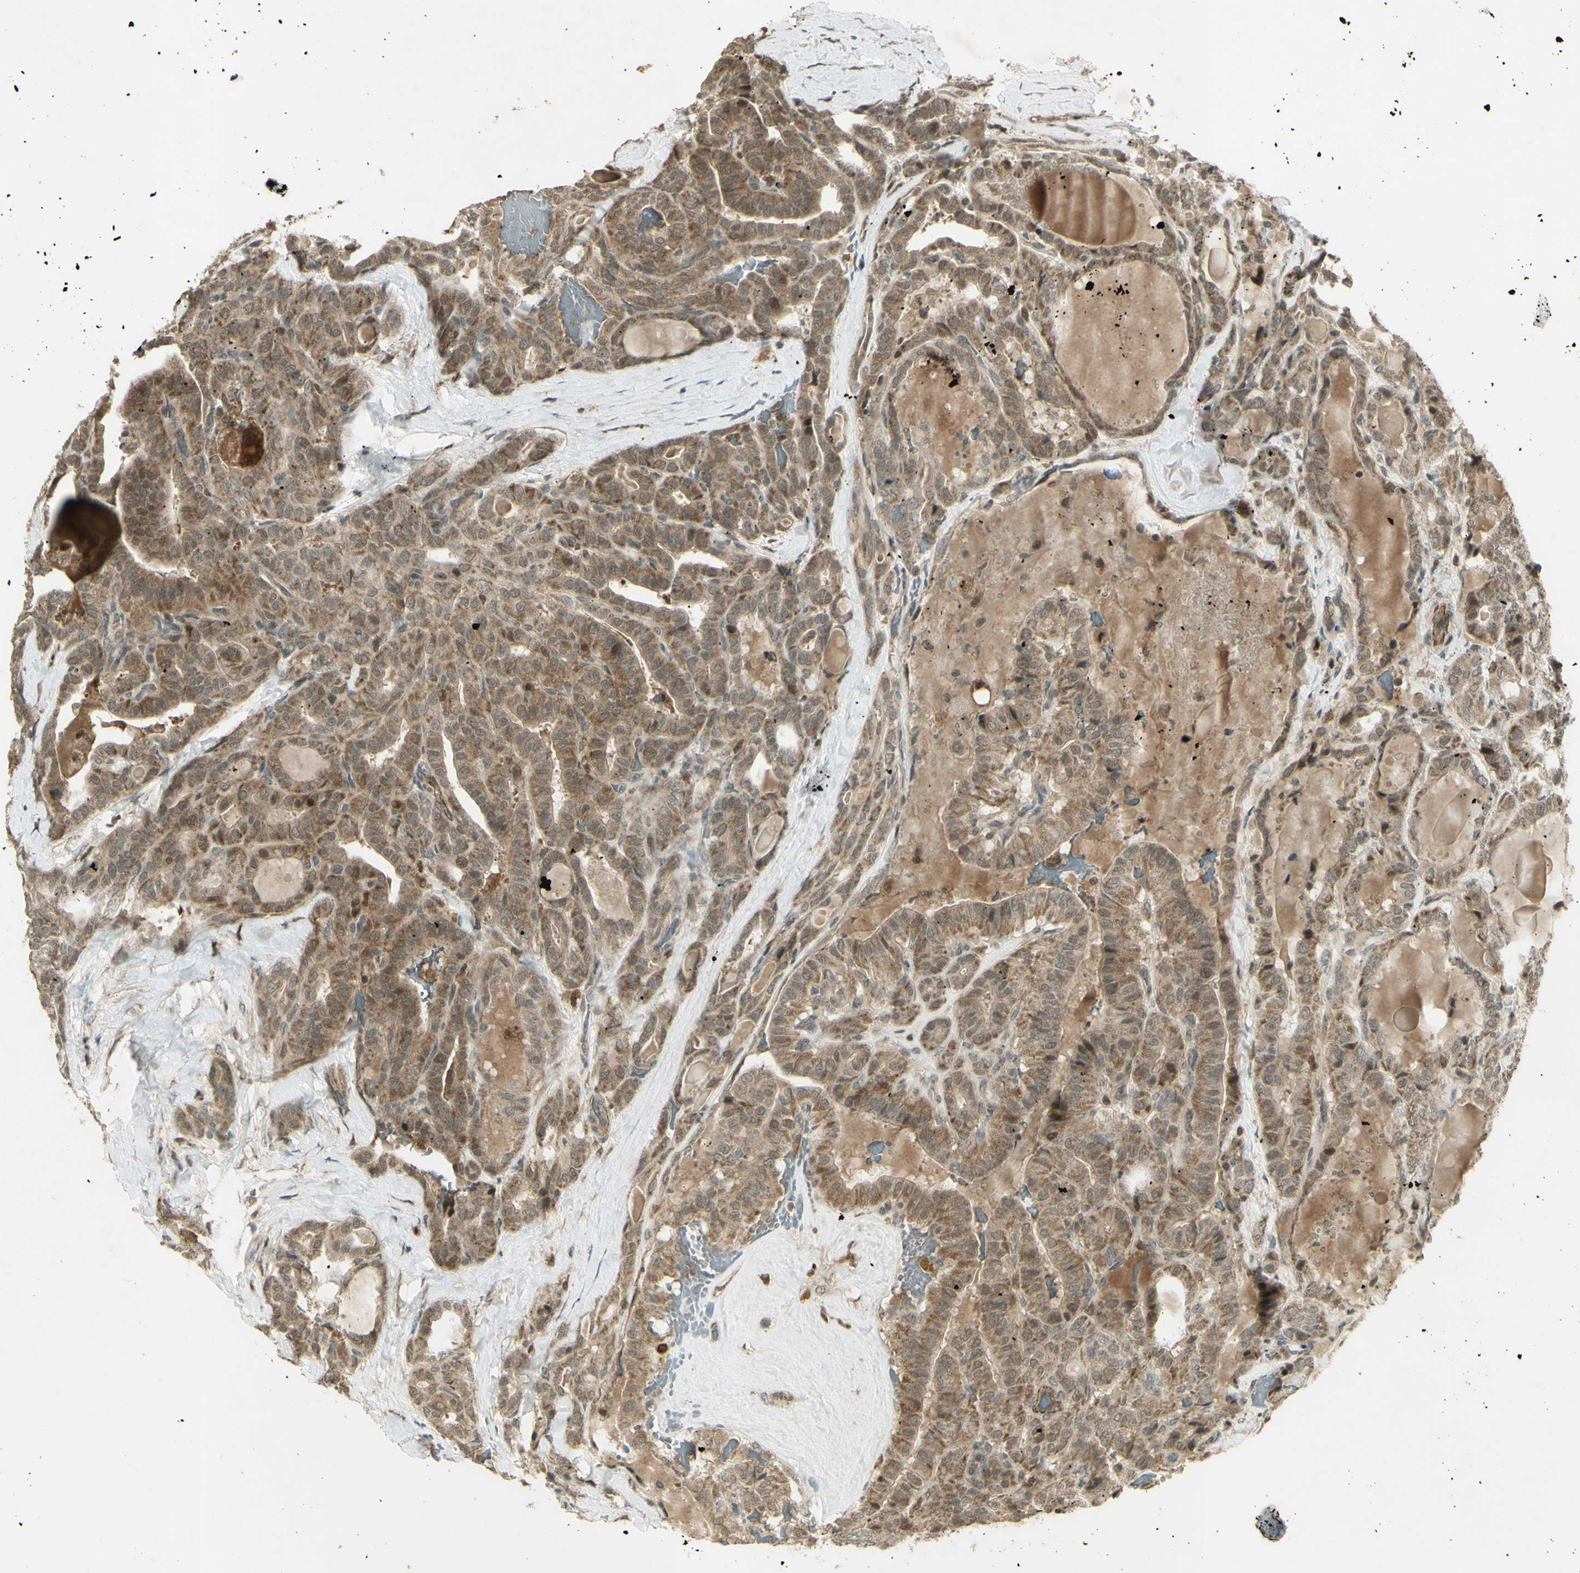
{"staining": {"intensity": "moderate", "quantity": ">75%", "location": "cytoplasmic/membranous,nuclear"}, "tissue": "thyroid cancer", "cell_type": "Tumor cells", "image_type": "cancer", "snomed": [{"axis": "morphology", "description": "Papillary adenocarcinoma, NOS"}, {"axis": "topography", "description": "Thyroid gland"}], "caption": "Thyroid cancer tissue reveals moderate cytoplasmic/membranous and nuclear positivity in about >75% of tumor cells", "gene": "BLNK", "patient": {"sex": "male", "age": 77}}